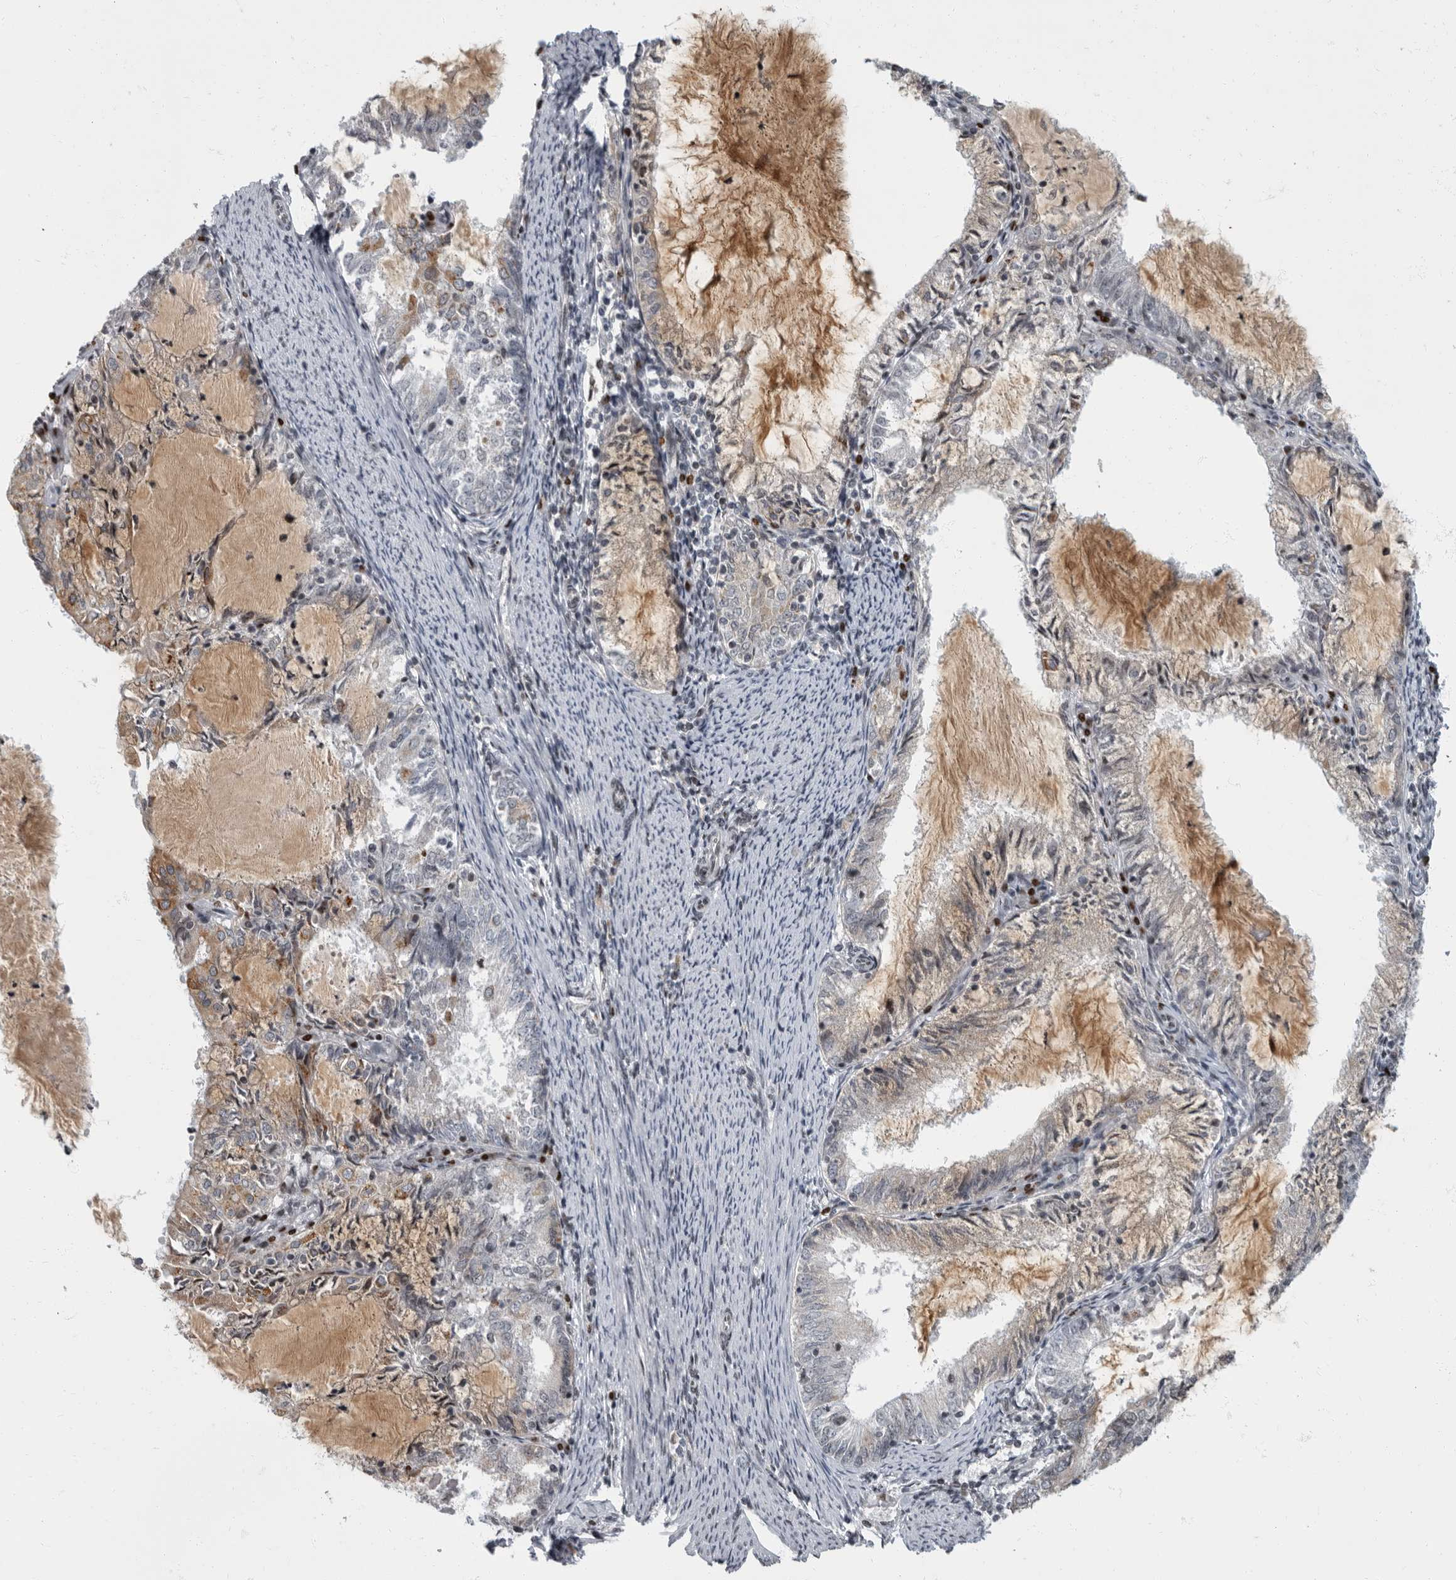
{"staining": {"intensity": "moderate", "quantity": "<25%", "location": "cytoplasmic/membranous"}, "tissue": "endometrial cancer", "cell_type": "Tumor cells", "image_type": "cancer", "snomed": [{"axis": "morphology", "description": "Adenocarcinoma, NOS"}, {"axis": "topography", "description": "Endometrium"}], "caption": "Immunohistochemical staining of human adenocarcinoma (endometrial) displays low levels of moderate cytoplasmic/membranous expression in approximately <25% of tumor cells. The protein of interest is shown in brown color, while the nuclei are stained blue.", "gene": "EVI5", "patient": {"sex": "female", "age": 57}}